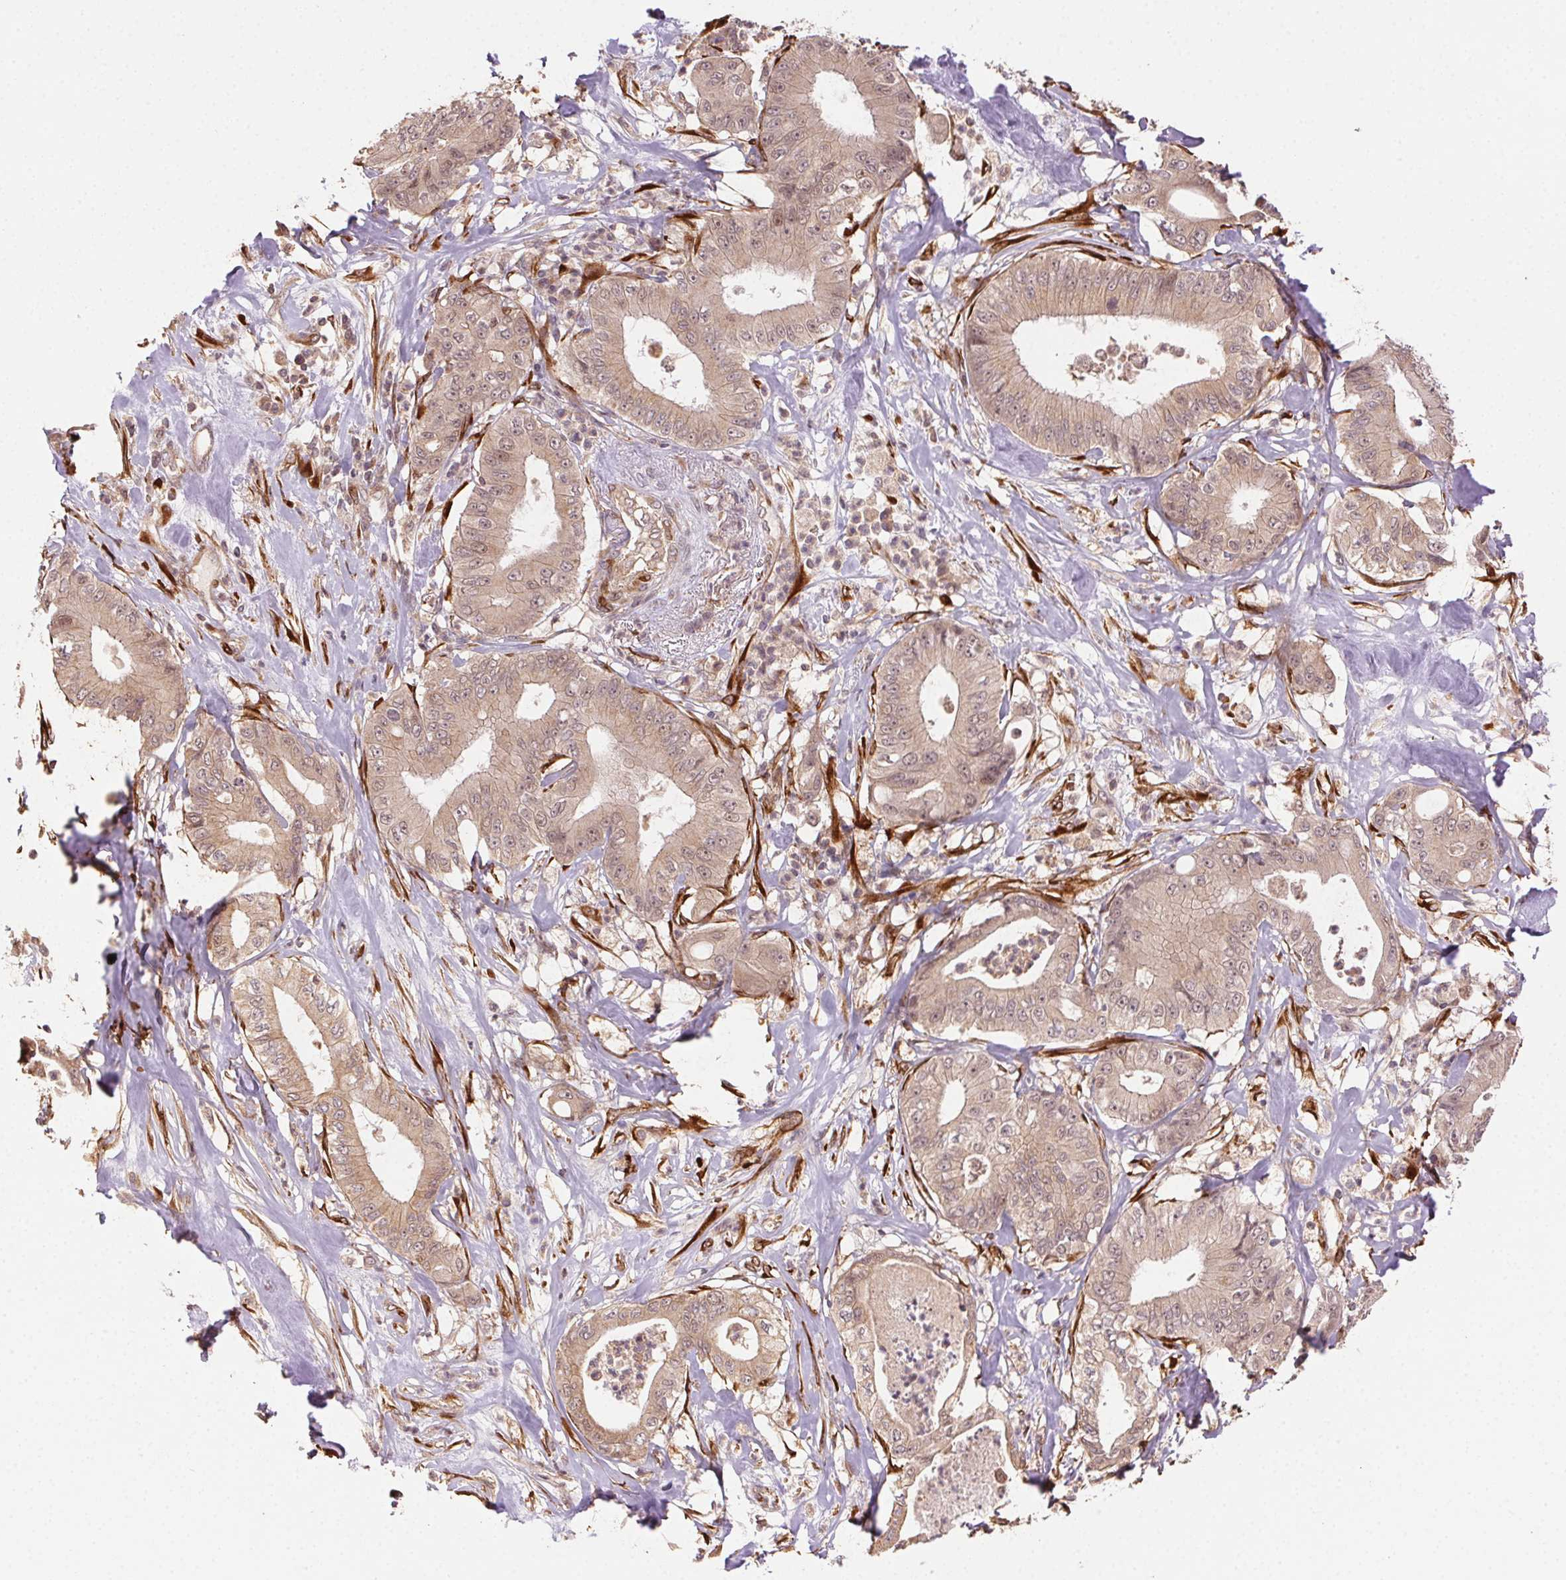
{"staining": {"intensity": "moderate", "quantity": ">75%", "location": "cytoplasmic/membranous"}, "tissue": "pancreatic cancer", "cell_type": "Tumor cells", "image_type": "cancer", "snomed": [{"axis": "morphology", "description": "Adenocarcinoma, NOS"}, {"axis": "topography", "description": "Pancreas"}], "caption": "Protein analysis of pancreatic cancer tissue demonstrates moderate cytoplasmic/membranous expression in approximately >75% of tumor cells.", "gene": "KLHL15", "patient": {"sex": "male", "age": 71}}